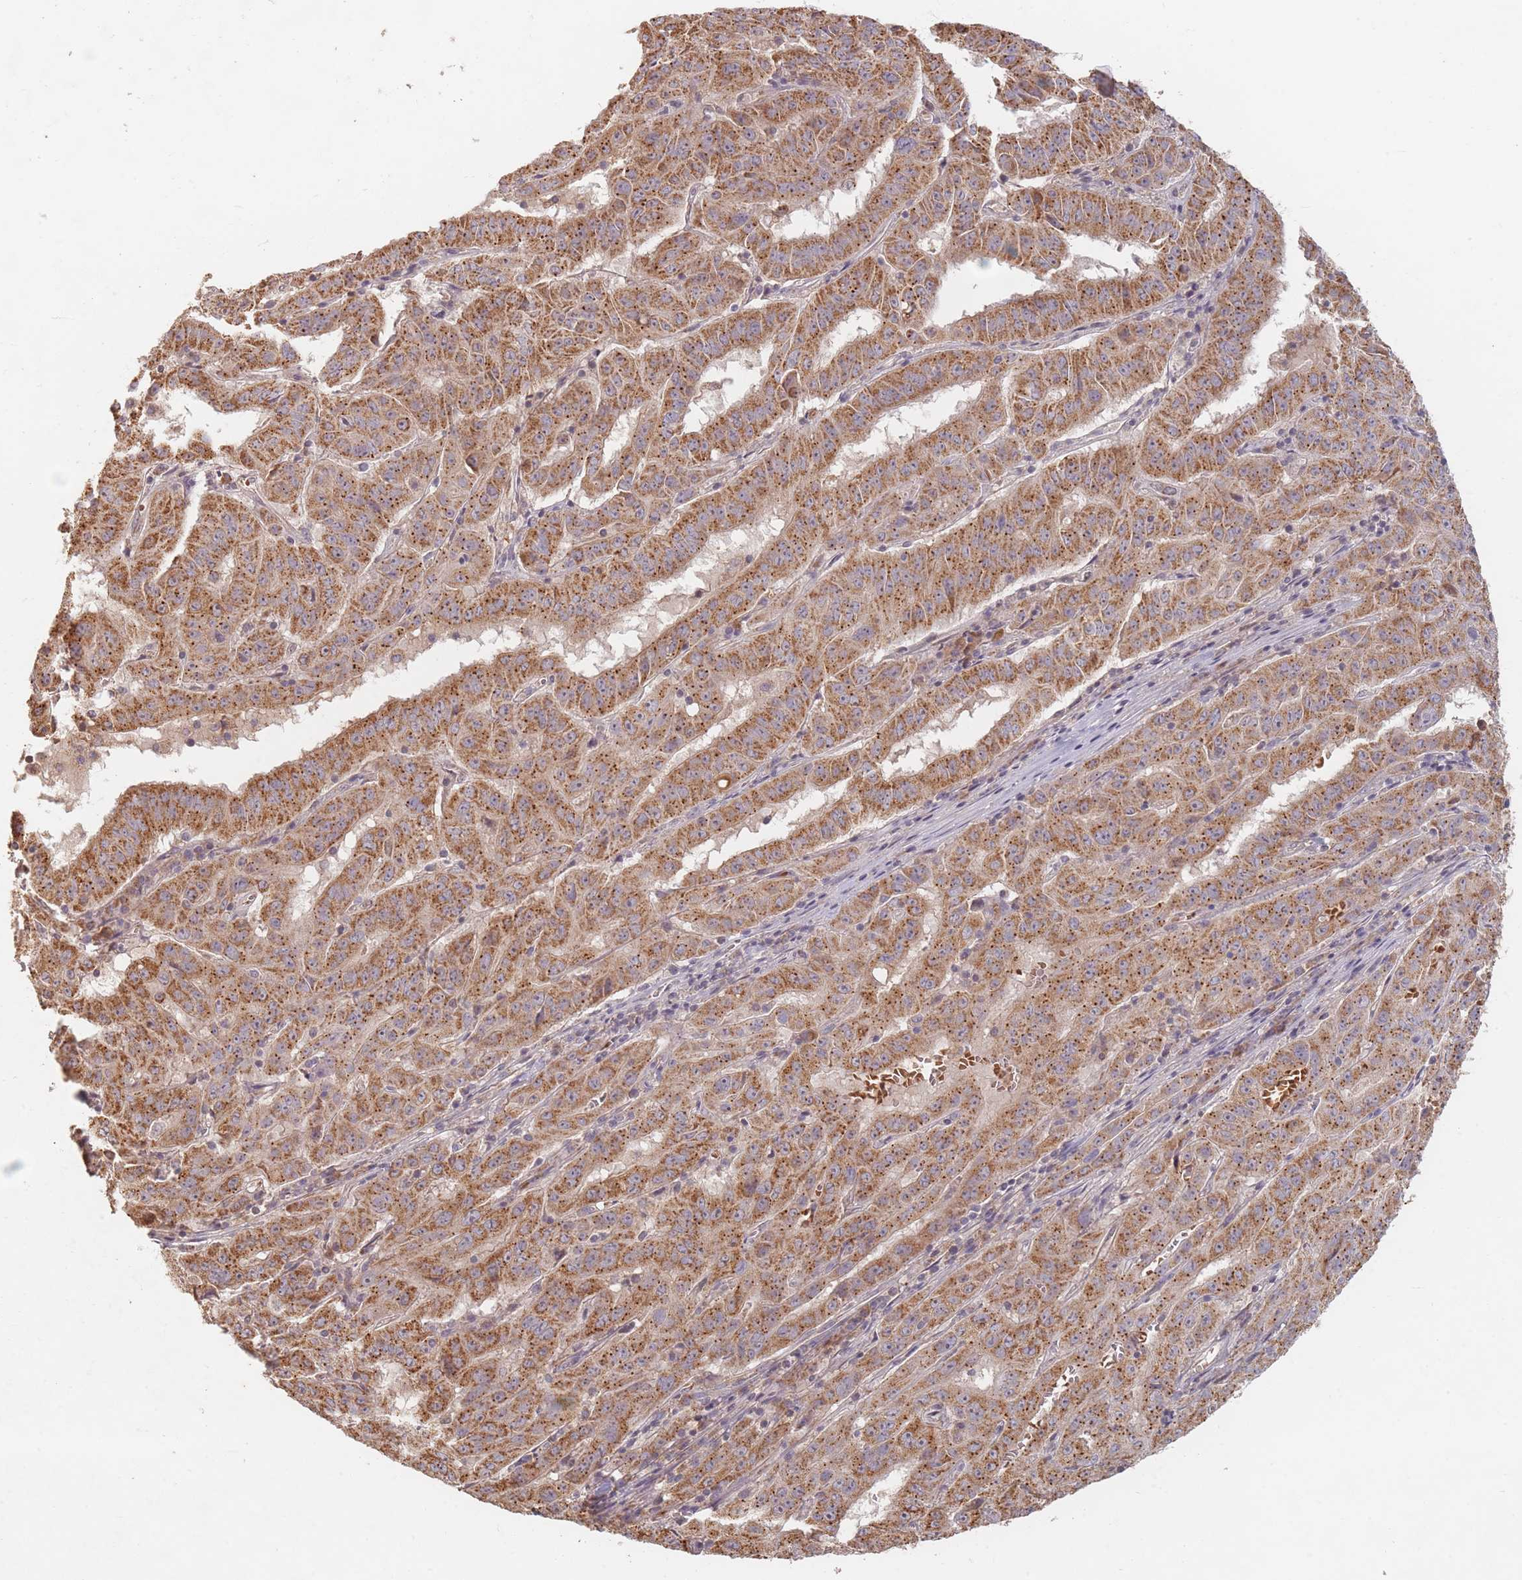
{"staining": {"intensity": "strong", "quantity": ">75%", "location": "cytoplasmic/membranous"}, "tissue": "pancreatic cancer", "cell_type": "Tumor cells", "image_type": "cancer", "snomed": [{"axis": "morphology", "description": "Adenocarcinoma, NOS"}, {"axis": "topography", "description": "Pancreas"}], "caption": "Immunohistochemistry (IHC) image of neoplastic tissue: human pancreatic cancer stained using immunohistochemistry (IHC) shows high levels of strong protein expression localized specifically in the cytoplasmic/membranous of tumor cells, appearing as a cytoplasmic/membranous brown color.", "gene": "OR2M4", "patient": {"sex": "male", "age": 63}}